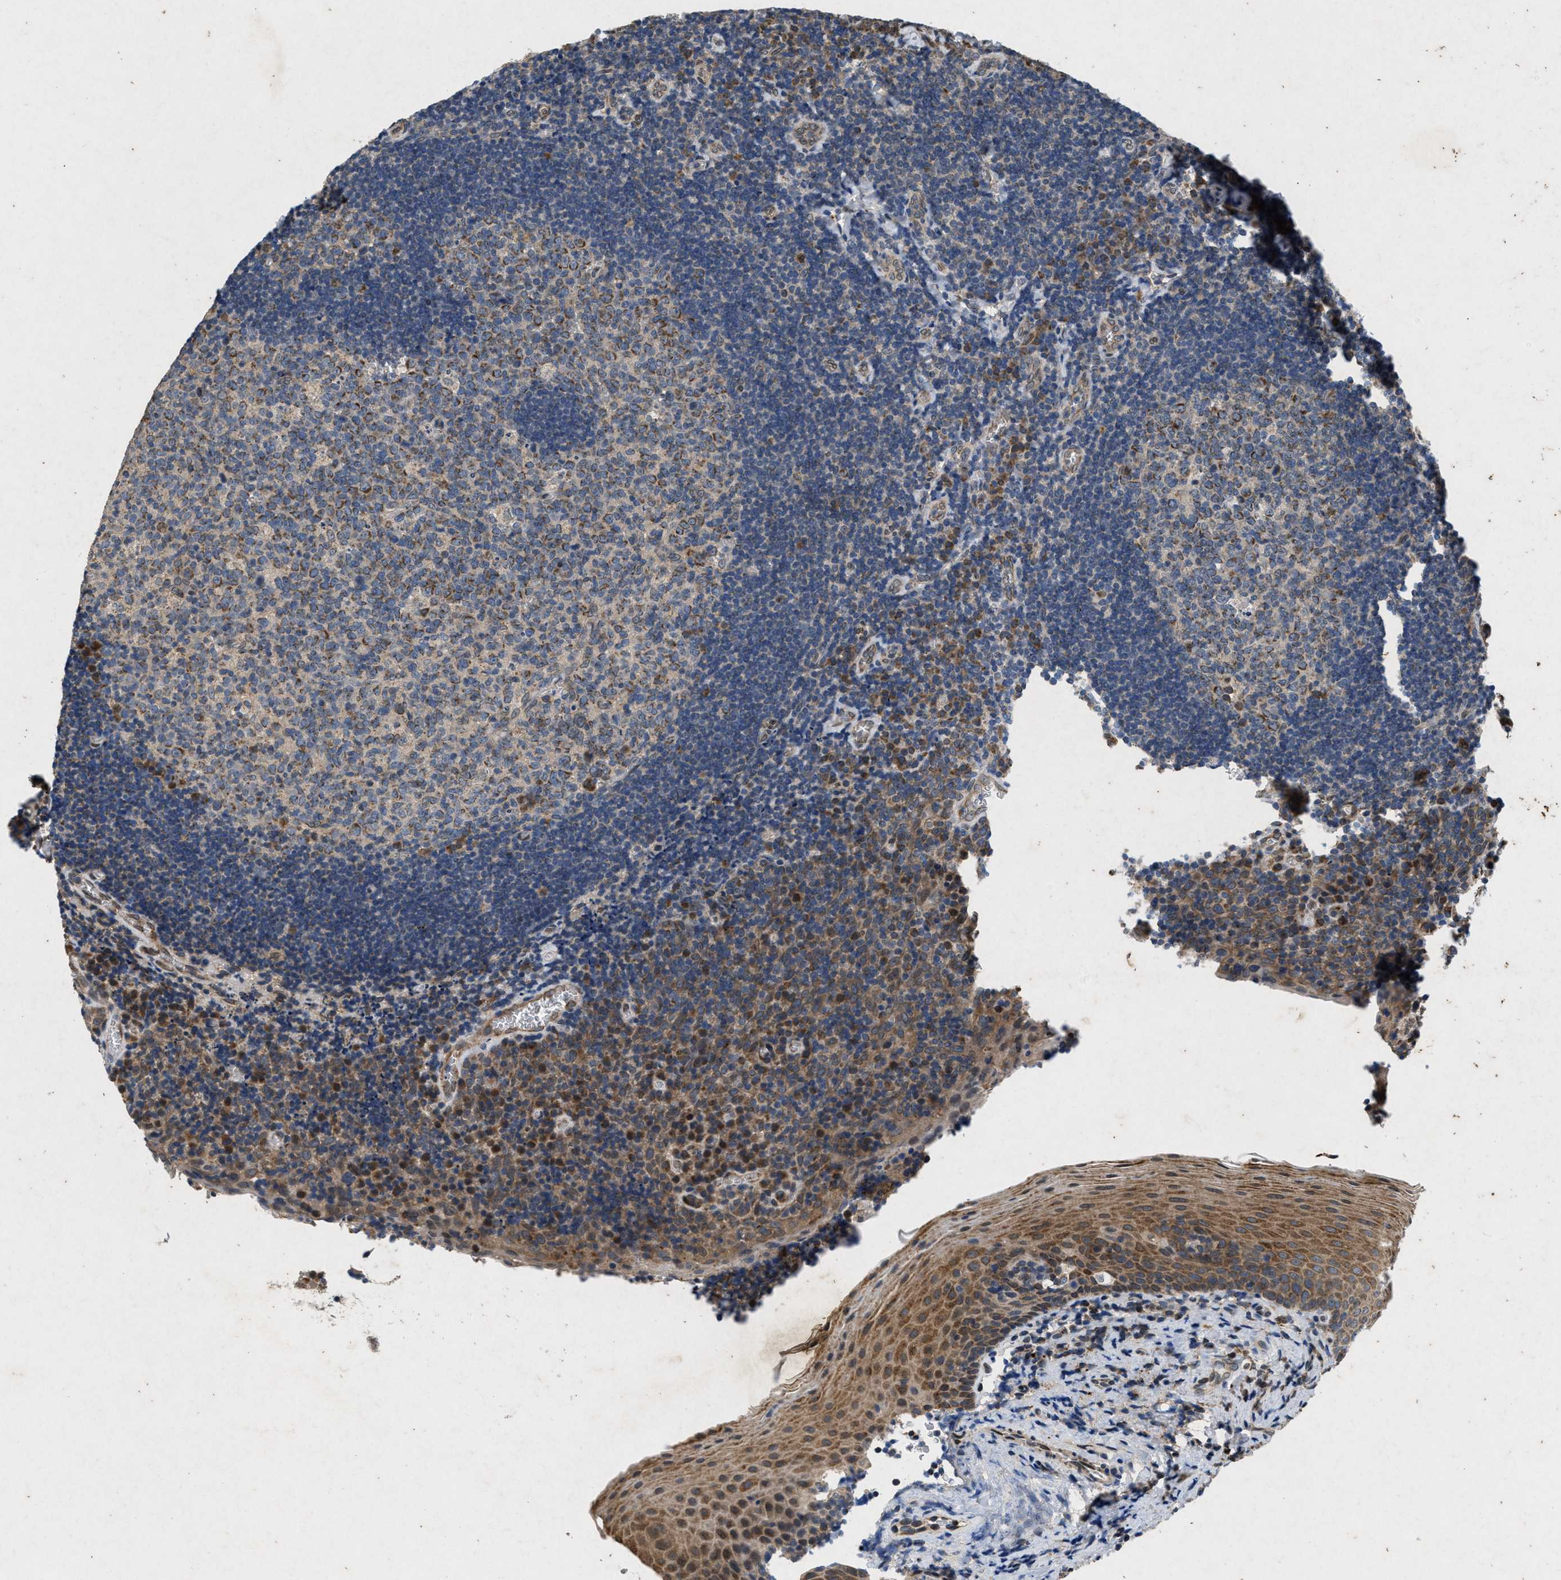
{"staining": {"intensity": "moderate", "quantity": ">75%", "location": "cytoplasmic/membranous"}, "tissue": "tonsil", "cell_type": "Germinal center cells", "image_type": "normal", "snomed": [{"axis": "morphology", "description": "Normal tissue, NOS"}, {"axis": "morphology", "description": "Inflammation, NOS"}, {"axis": "topography", "description": "Tonsil"}], "caption": "A photomicrograph of human tonsil stained for a protein shows moderate cytoplasmic/membranous brown staining in germinal center cells.", "gene": "PRKG2", "patient": {"sex": "female", "age": 31}}